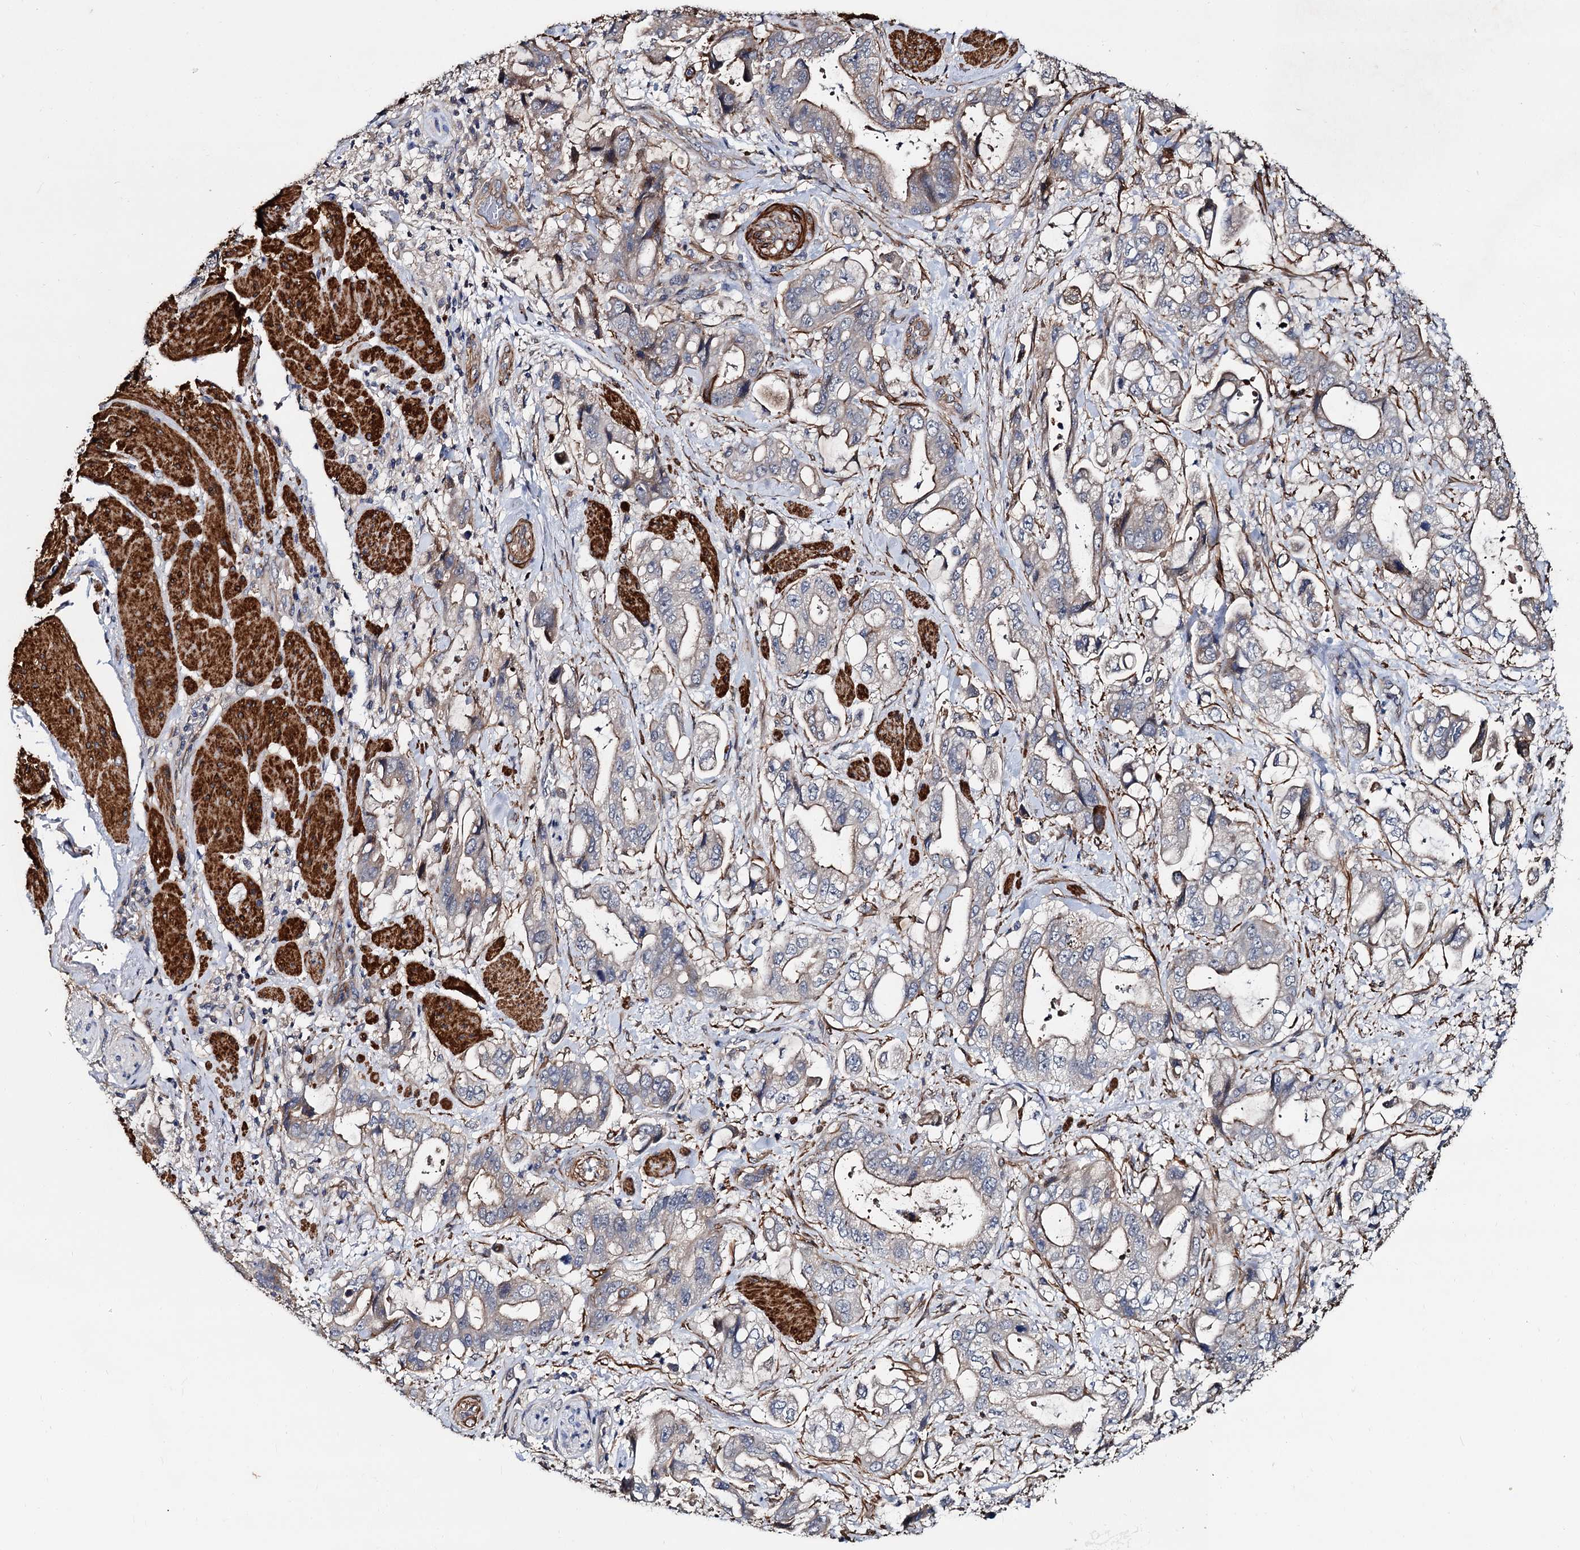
{"staining": {"intensity": "weak", "quantity": "<25%", "location": "cytoplasmic/membranous"}, "tissue": "stomach cancer", "cell_type": "Tumor cells", "image_type": "cancer", "snomed": [{"axis": "morphology", "description": "Adenocarcinoma, NOS"}, {"axis": "topography", "description": "Stomach"}], "caption": "This is a micrograph of IHC staining of adenocarcinoma (stomach), which shows no expression in tumor cells.", "gene": "ISM2", "patient": {"sex": "male", "age": 62}}